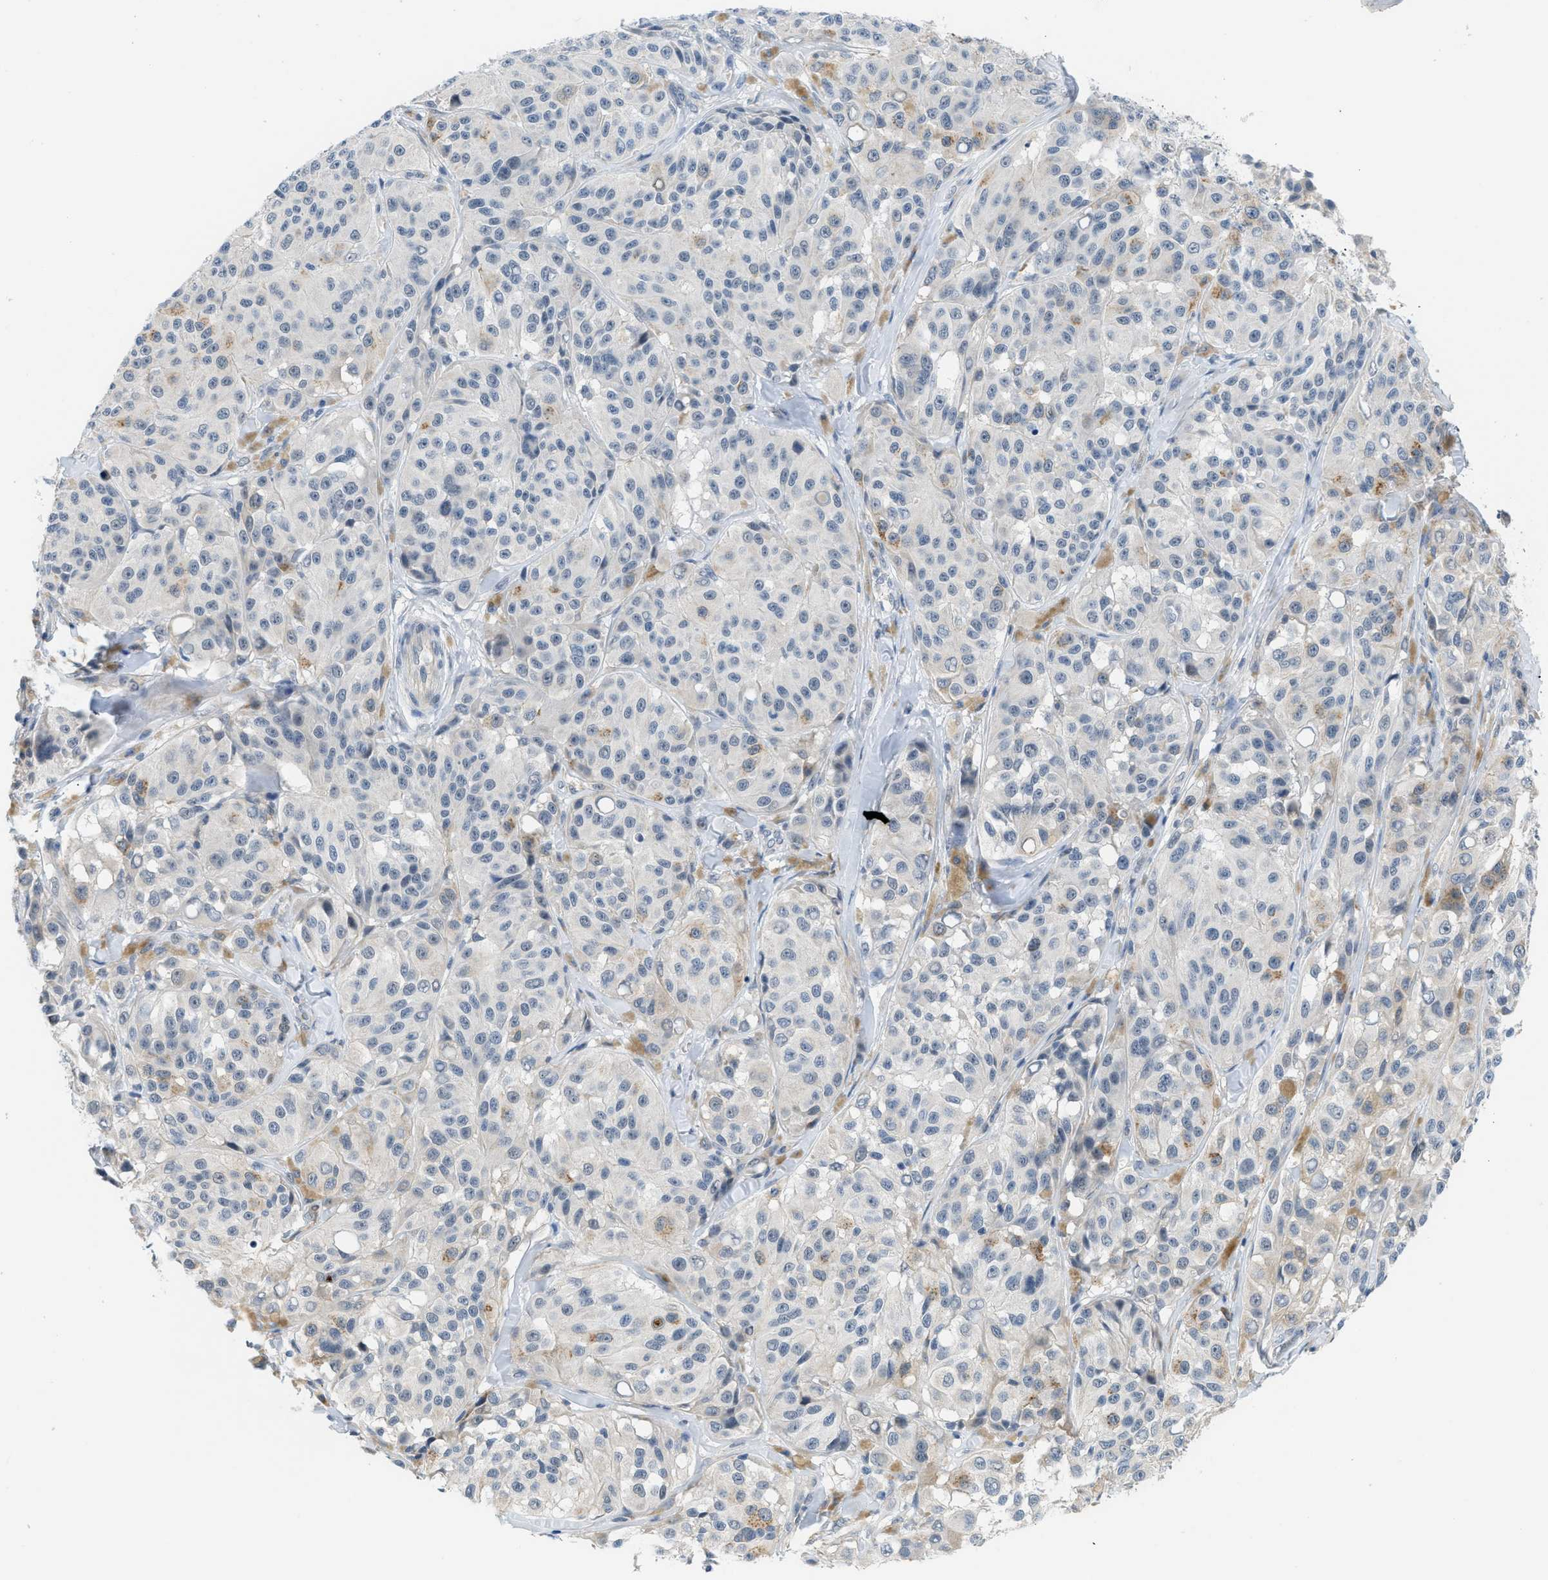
{"staining": {"intensity": "negative", "quantity": "none", "location": "none"}, "tissue": "melanoma", "cell_type": "Tumor cells", "image_type": "cancer", "snomed": [{"axis": "morphology", "description": "Malignant melanoma, NOS"}, {"axis": "topography", "description": "Skin"}], "caption": "Melanoma was stained to show a protein in brown. There is no significant staining in tumor cells. (DAB (3,3'-diaminobenzidine) immunohistochemistry with hematoxylin counter stain).", "gene": "PSAT1", "patient": {"sex": "male", "age": 84}}